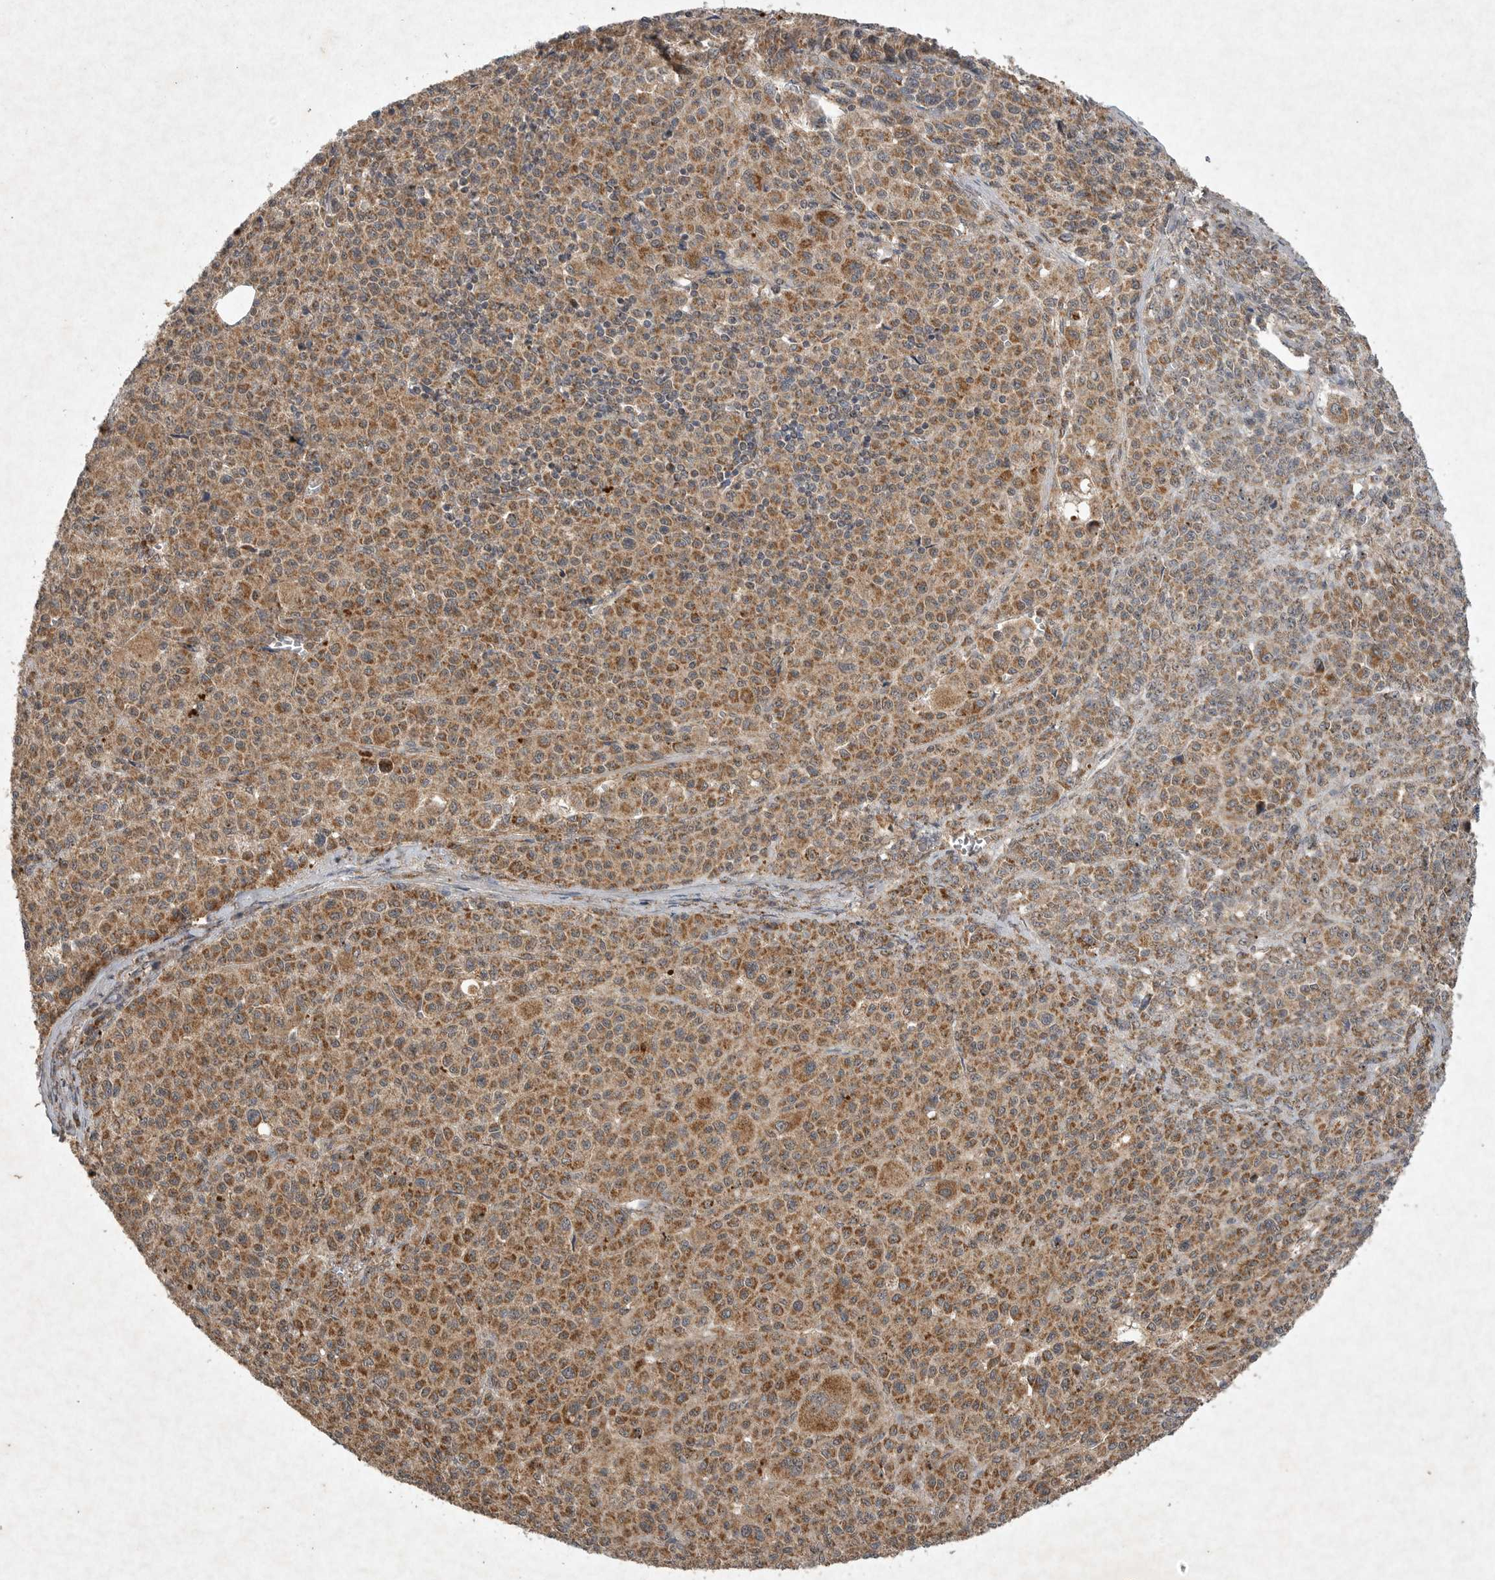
{"staining": {"intensity": "moderate", "quantity": ">75%", "location": "cytoplasmic/membranous"}, "tissue": "melanoma", "cell_type": "Tumor cells", "image_type": "cancer", "snomed": [{"axis": "morphology", "description": "Malignant melanoma, Metastatic site"}, {"axis": "topography", "description": "Skin"}], "caption": "Immunohistochemistry image of human melanoma stained for a protein (brown), which reveals medium levels of moderate cytoplasmic/membranous positivity in about >75% of tumor cells.", "gene": "DDR1", "patient": {"sex": "female", "age": 74}}